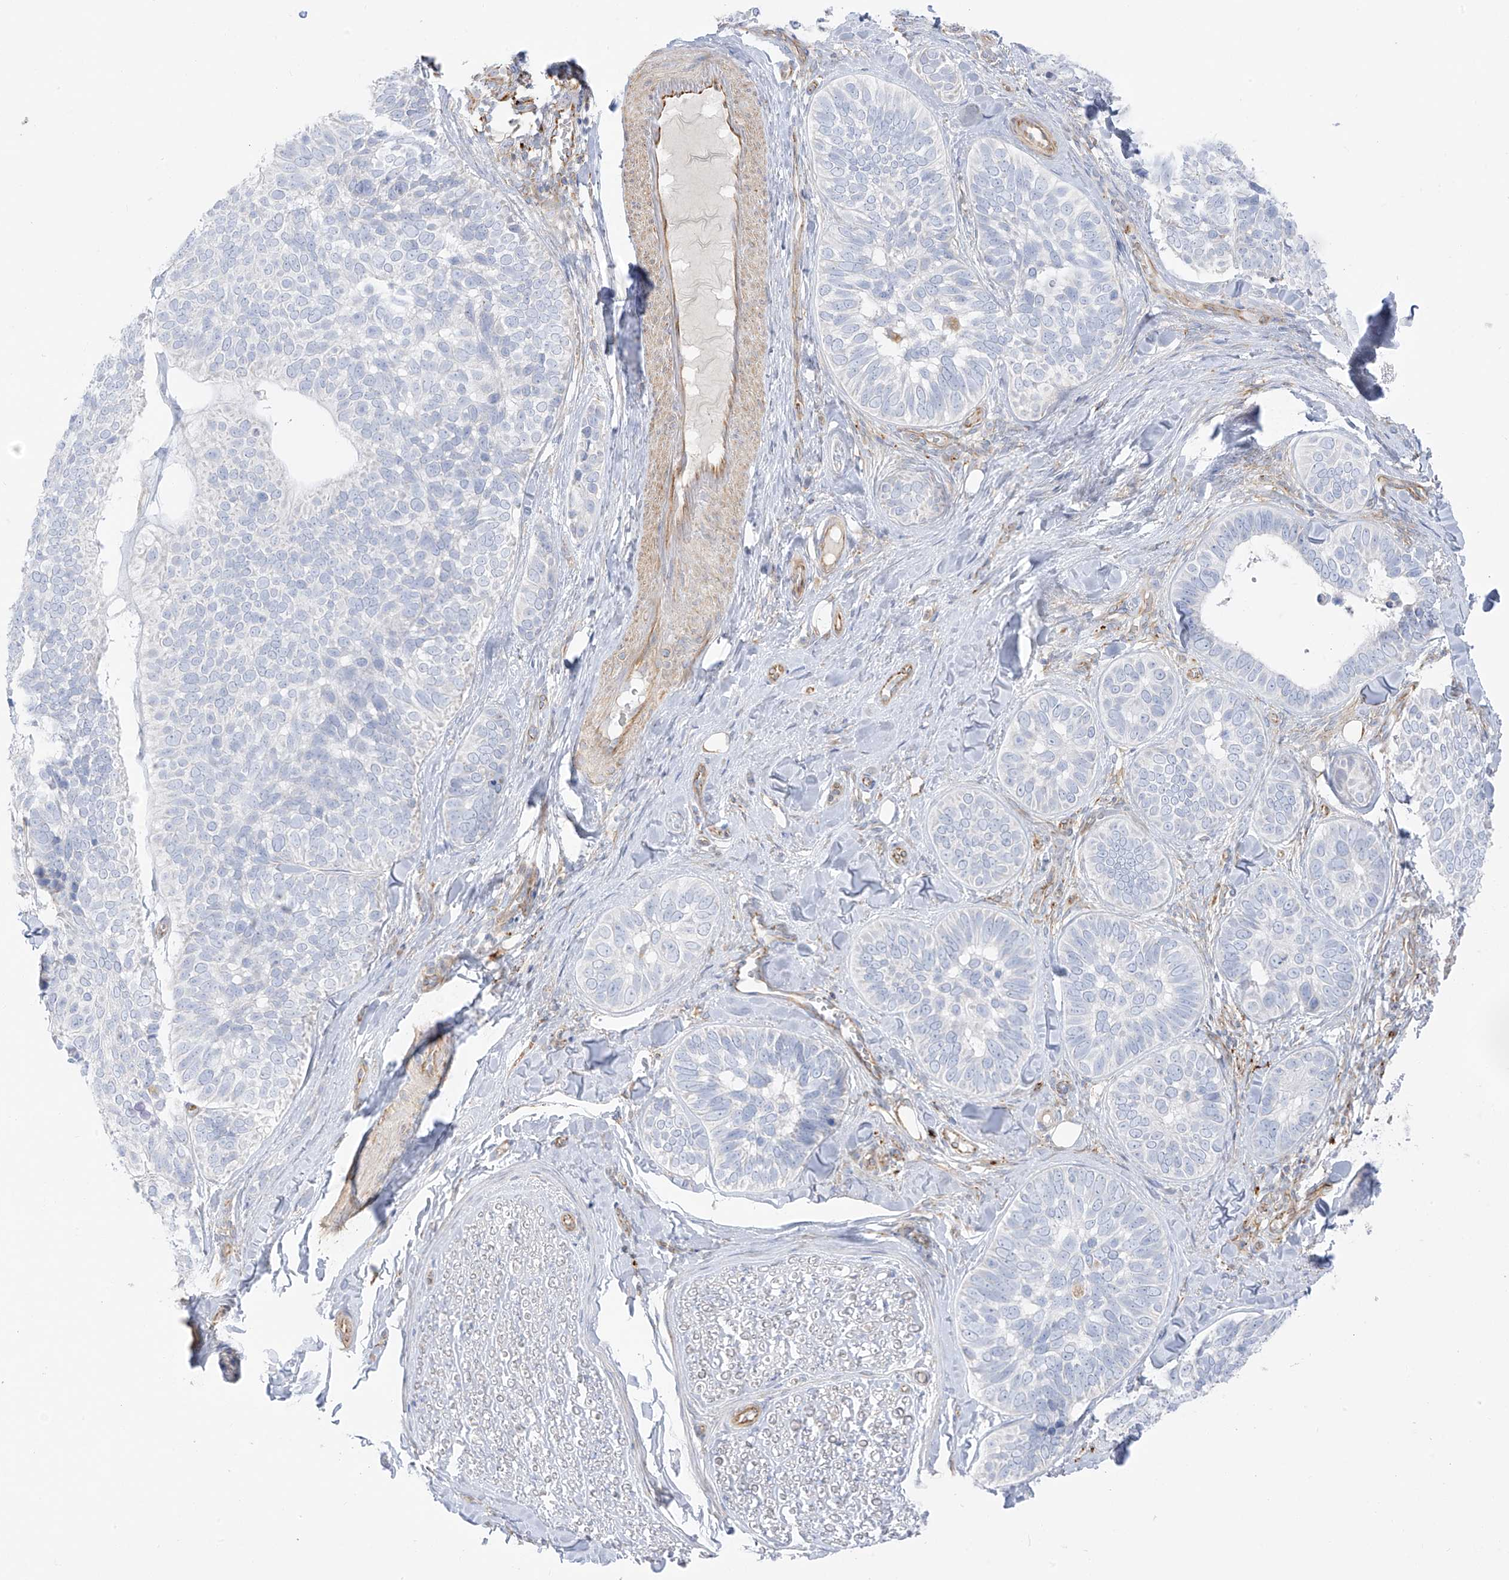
{"staining": {"intensity": "negative", "quantity": "none", "location": "none"}, "tissue": "skin cancer", "cell_type": "Tumor cells", "image_type": "cancer", "snomed": [{"axis": "morphology", "description": "Basal cell carcinoma"}, {"axis": "topography", "description": "Skin"}], "caption": "Immunohistochemistry of human skin cancer (basal cell carcinoma) reveals no expression in tumor cells. The staining was performed using DAB to visualize the protein expression in brown, while the nuclei were stained in blue with hematoxylin (Magnification: 20x).", "gene": "TAL2", "patient": {"sex": "male", "age": 62}}